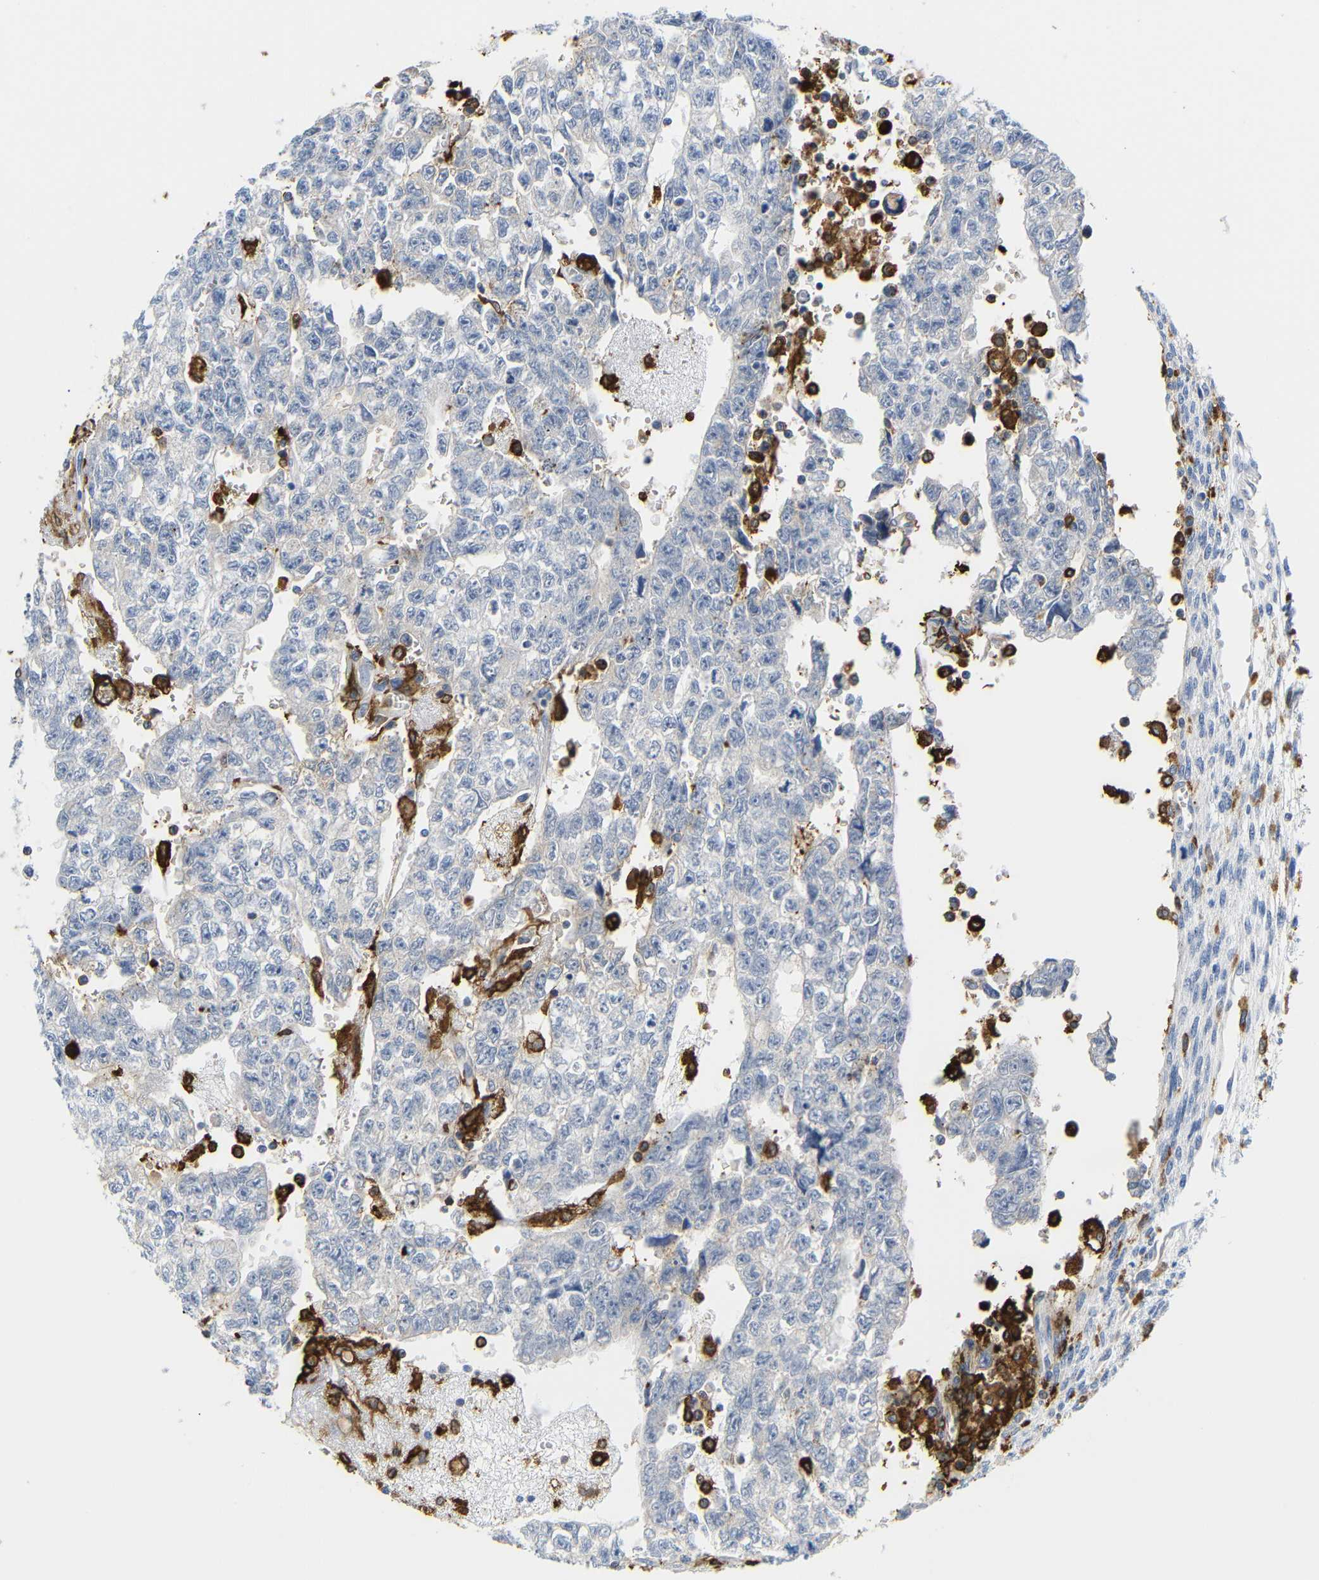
{"staining": {"intensity": "negative", "quantity": "none", "location": "none"}, "tissue": "testis cancer", "cell_type": "Tumor cells", "image_type": "cancer", "snomed": [{"axis": "morphology", "description": "Seminoma, NOS"}, {"axis": "morphology", "description": "Carcinoma, Embryonal, NOS"}, {"axis": "topography", "description": "Testis"}], "caption": "This histopathology image is of testis cancer (embryonal carcinoma) stained with immunohistochemistry to label a protein in brown with the nuclei are counter-stained blue. There is no positivity in tumor cells. (DAB immunohistochemistry (IHC) with hematoxylin counter stain).", "gene": "HLA-DQB1", "patient": {"sex": "male", "age": 38}}